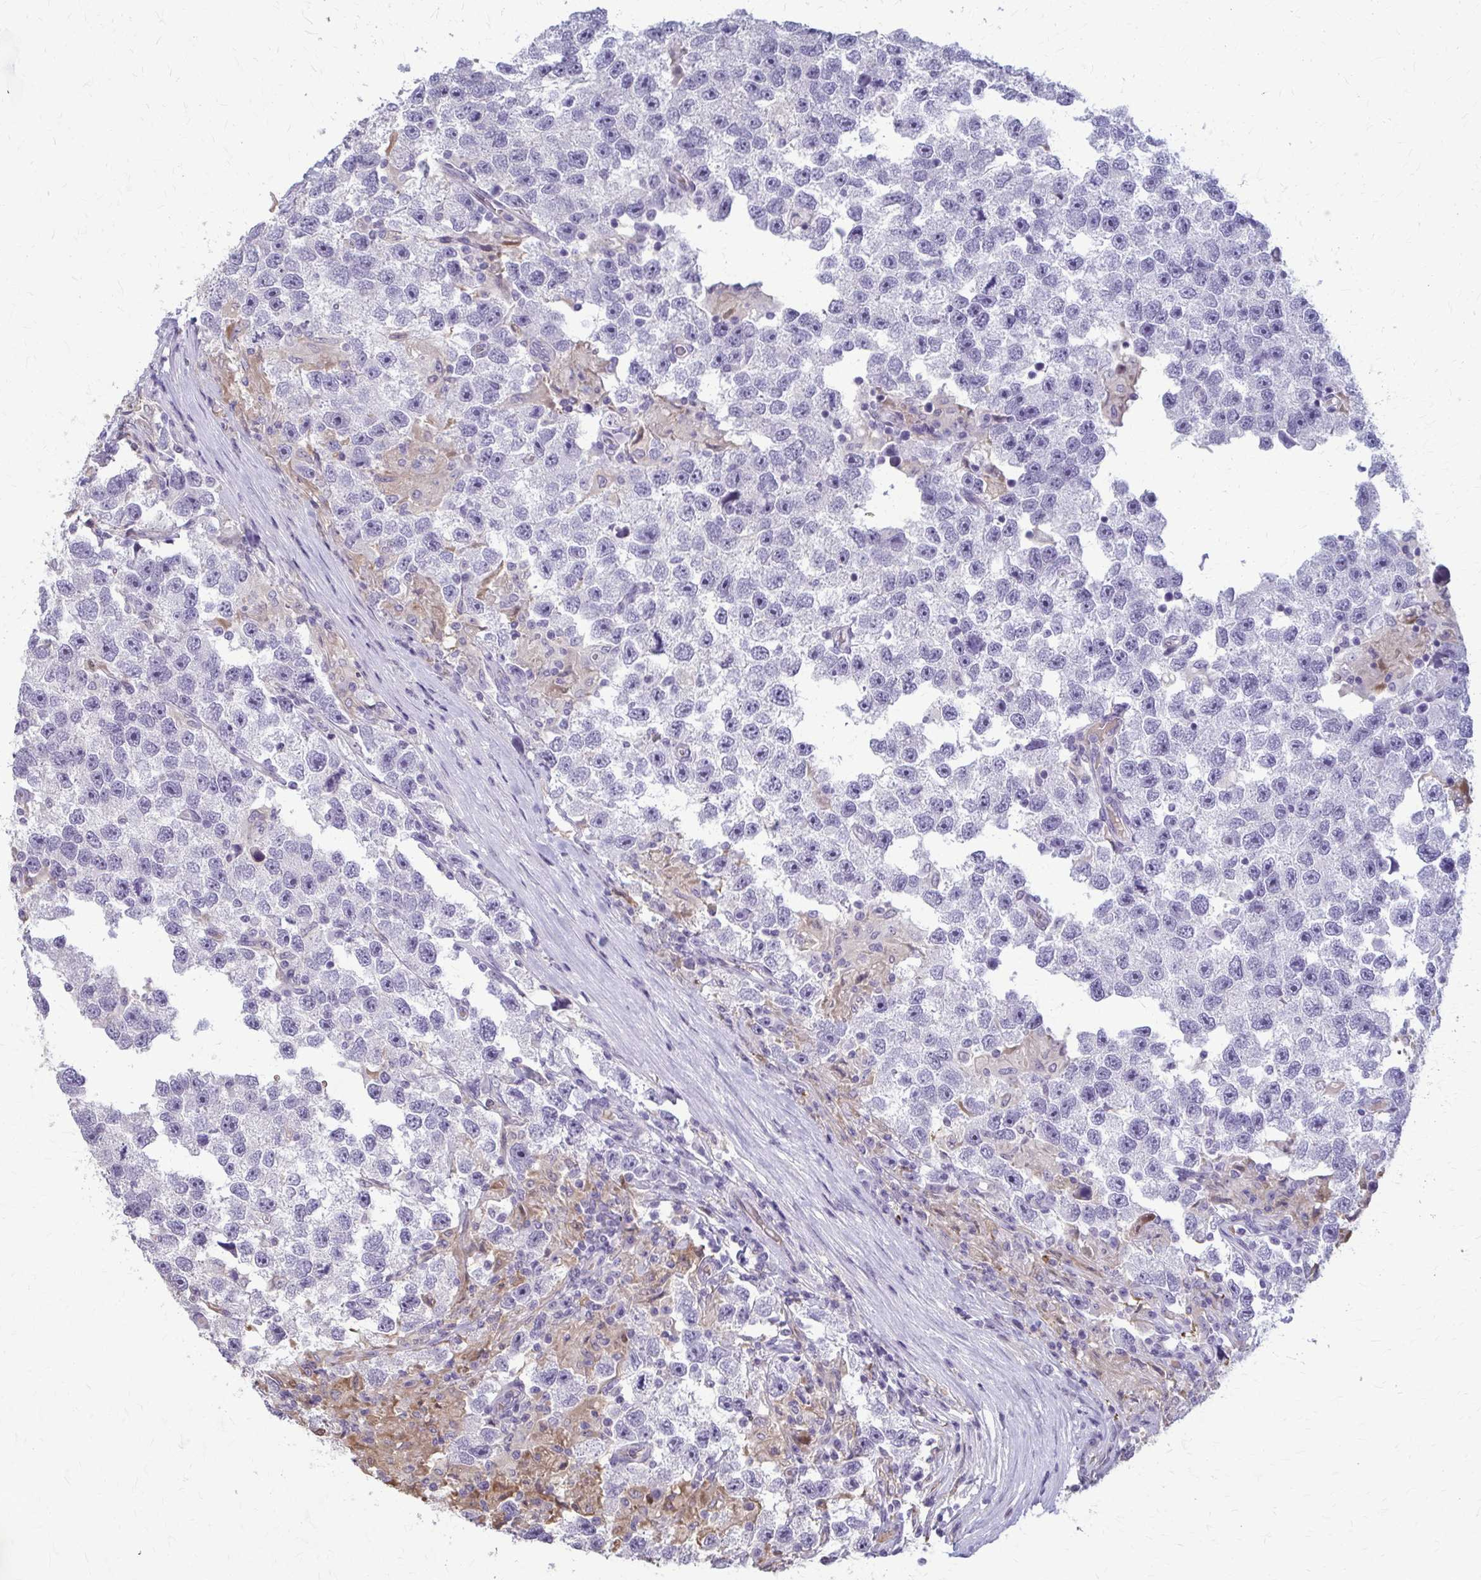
{"staining": {"intensity": "negative", "quantity": "none", "location": "none"}, "tissue": "testis cancer", "cell_type": "Tumor cells", "image_type": "cancer", "snomed": [{"axis": "morphology", "description": "Seminoma, NOS"}, {"axis": "topography", "description": "Testis"}], "caption": "Immunohistochemical staining of seminoma (testis) shows no significant positivity in tumor cells. (Stains: DAB (3,3'-diaminobenzidine) immunohistochemistry with hematoxylin counter stain, Microscopy: brightfield microscopy at high magnification).", "gene": "ZNF34", "patient": {"sex": "male", "age": 26}}